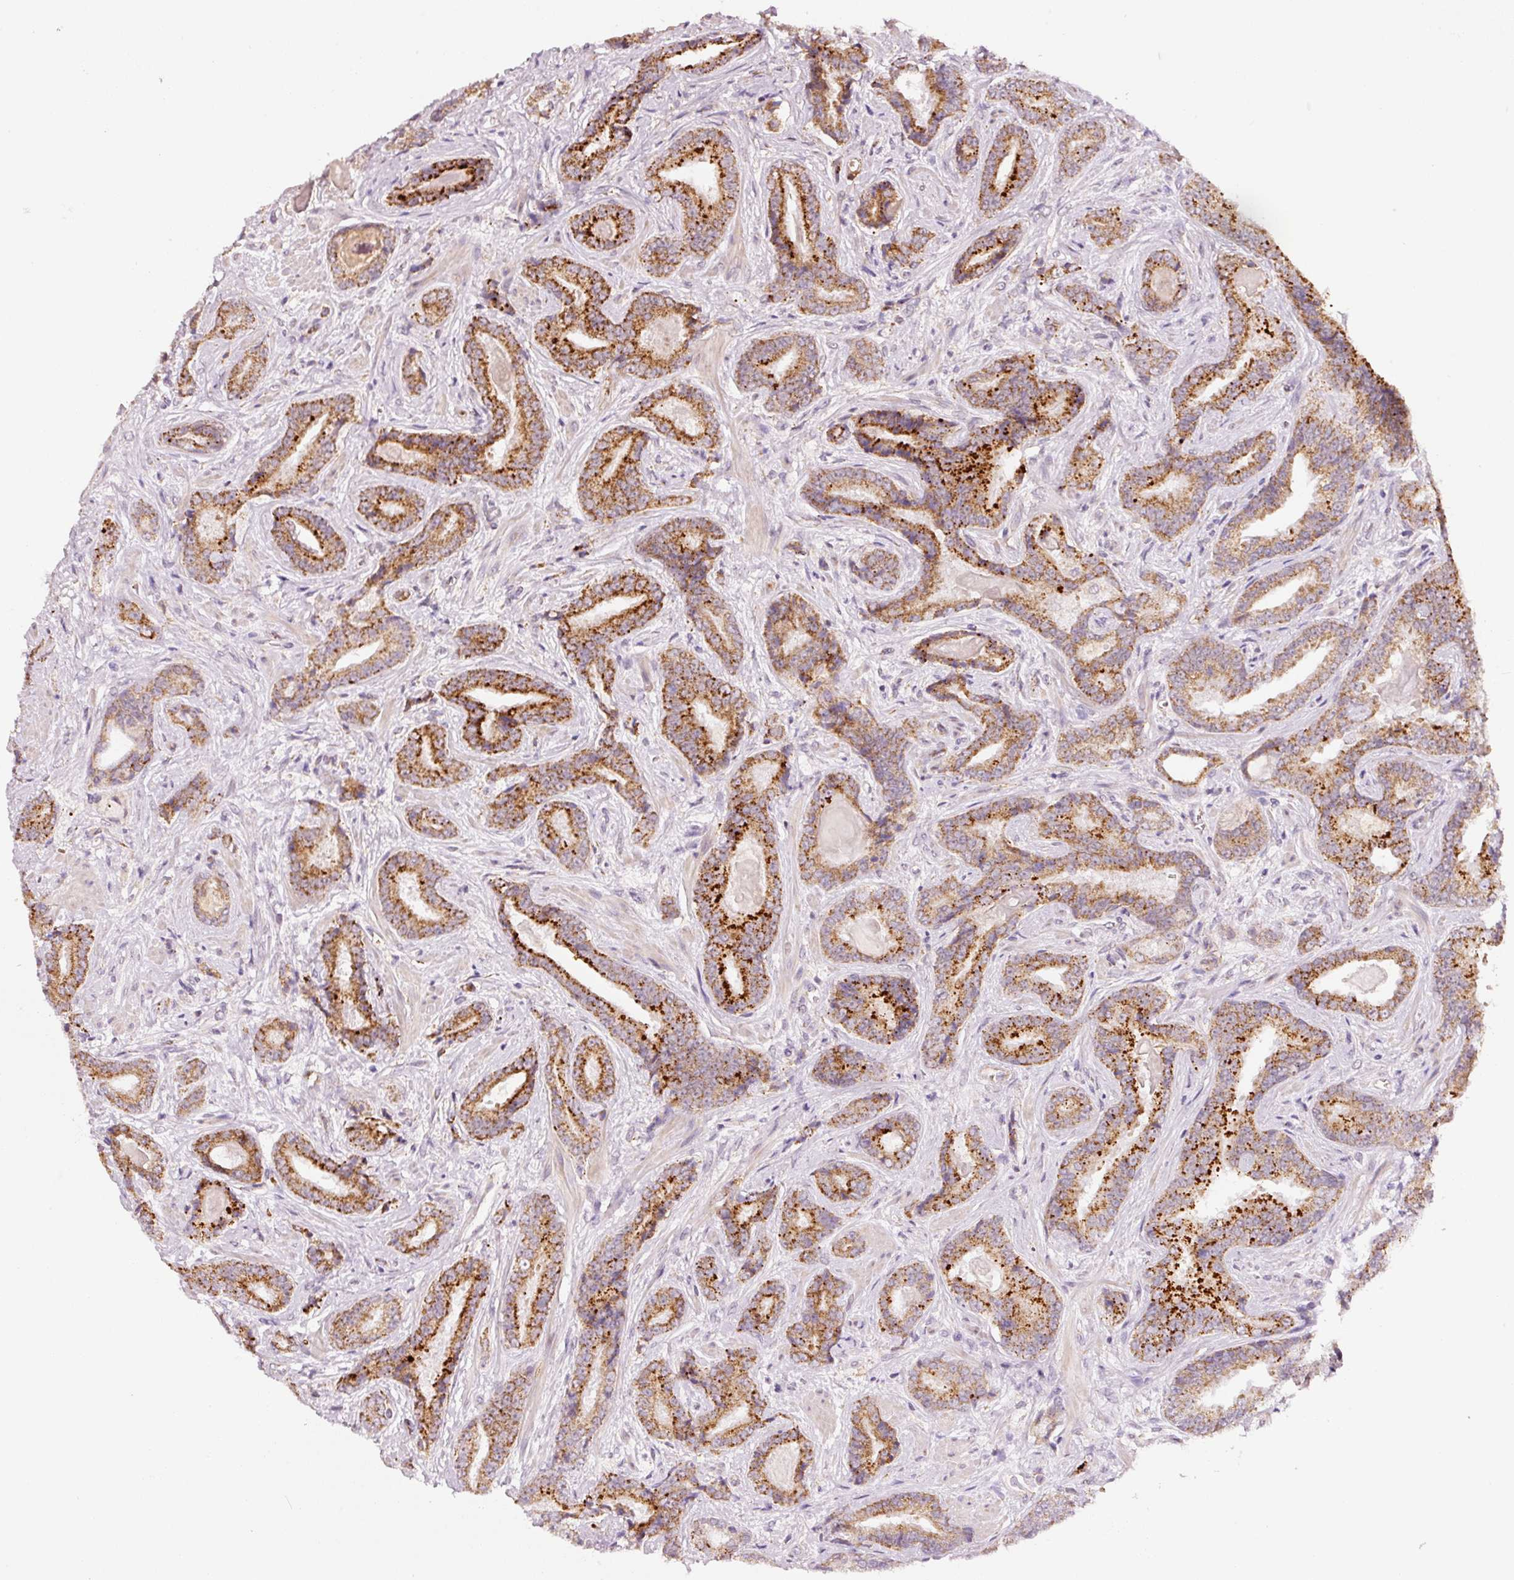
{"staining": {"intensity": "strong", "quantity": ">75%", "location": "cytoplasmic/membranous"}, "tissue": "prostate cancer", "cell_type": "Tumor cells", "image_type": "cancer", "snomed": [{"axis": "morphology", "description": "Adenocarcinoma, Low grade"}, {"axis": "topography", "description": "Prostate"}], "caption": "The micrograph reveals staining of prostate cancer (low-grade adenocarcinoma), revealing strong cytoplasmic/membranous protein expression (brown color) within tumor cells.", "gene": "ZNF460", "patient": {"sex": "male", "age": 62}}